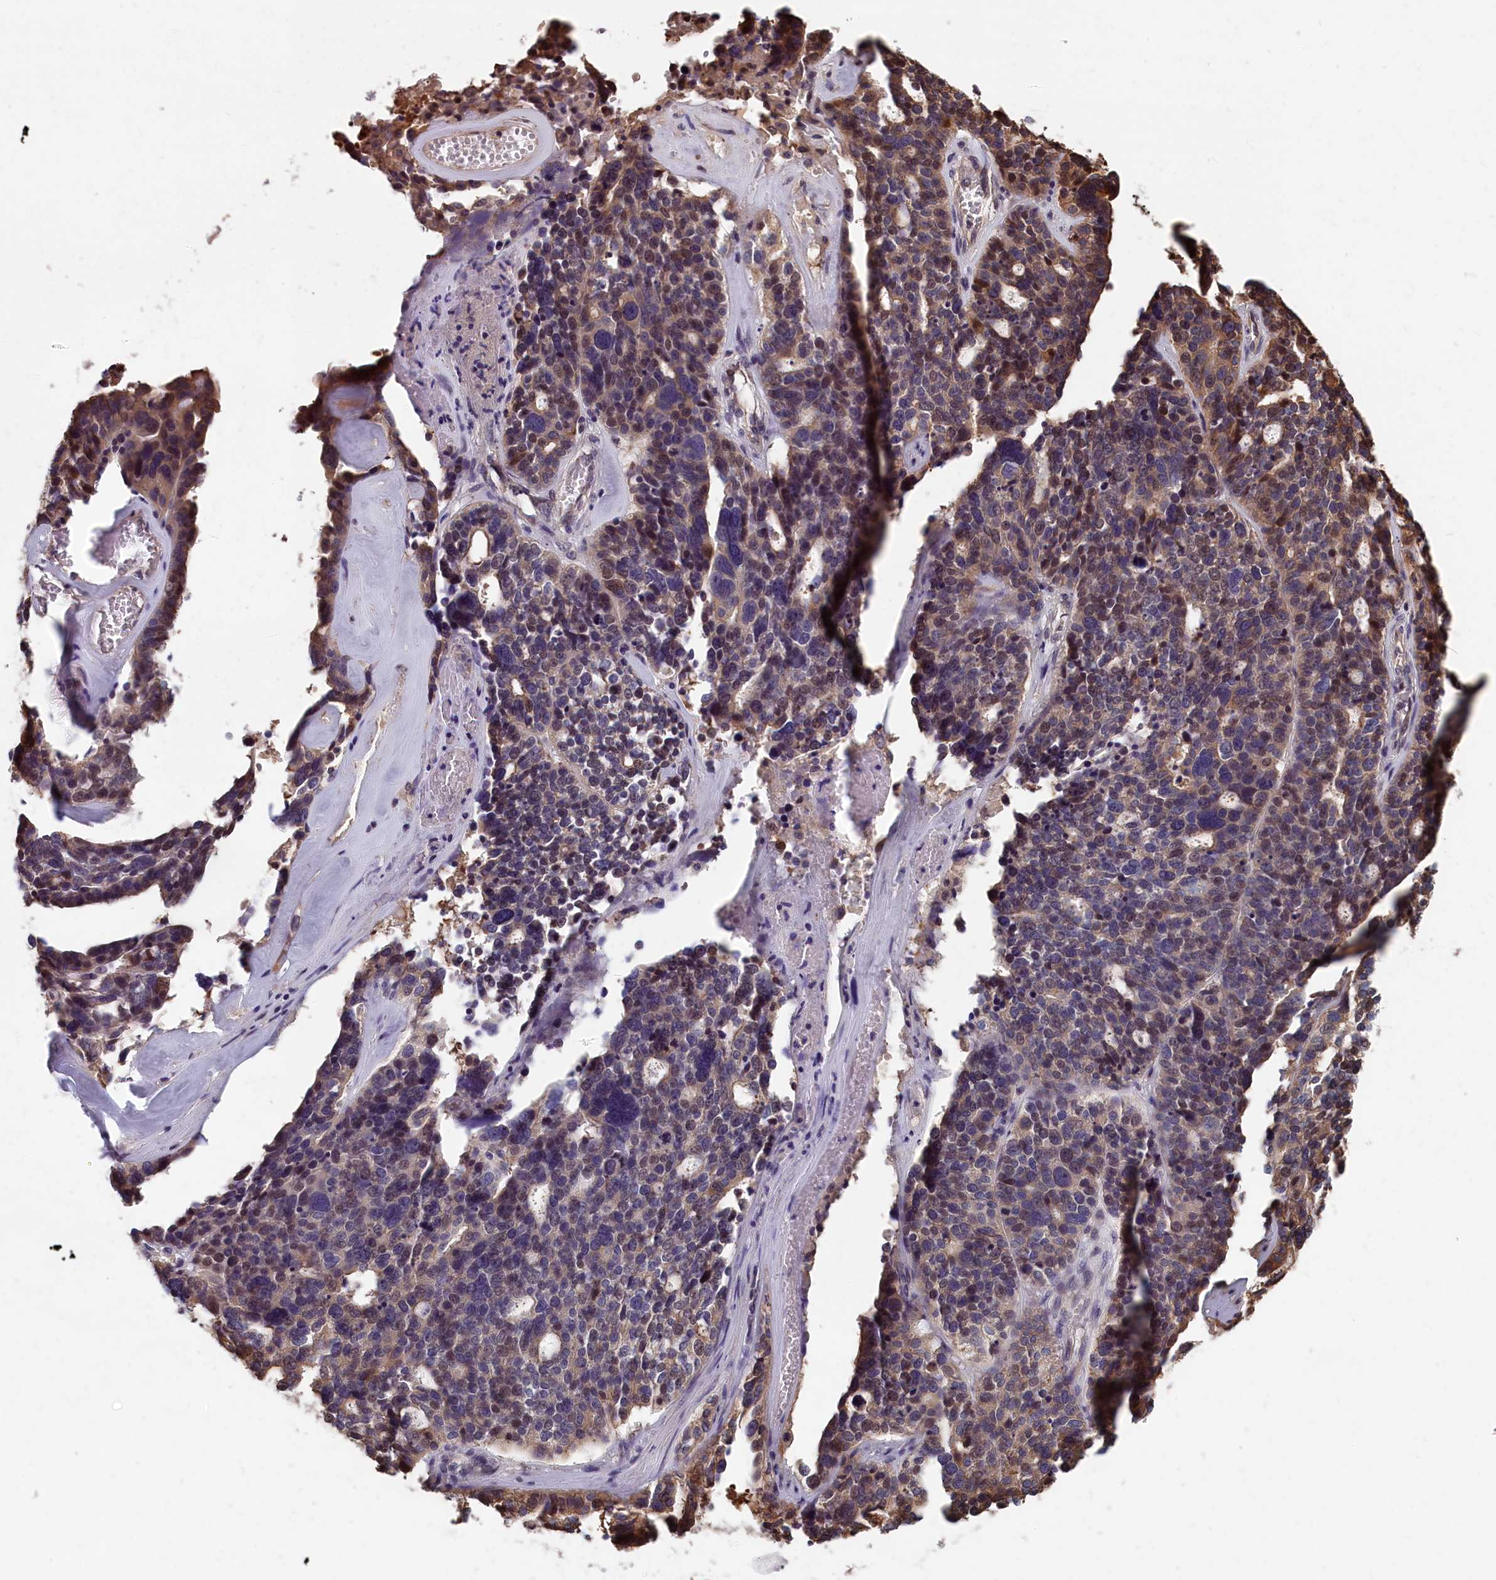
{"staining": {"intensity": "moderate", "quantity": "<25%", "location": "cytoplasmic/membranous,nuclear"}, "tissue": "ovarian cancer", "cell_type": "Tumor cells", "image_type": "cancer", "snomed": [{"axis": "morphology", "description": "Cystadenocarcinoma, serous, NOS"}, {"axis": "topography", "description": "Ovary"}], "caption": "About <25% of tumor cells in ovarian cancer (serous cystadenocarcinoma) reveal moderate cytoplasmic/membranous and nuclear protein expression as visualized by brown immunohistochemical staining.", "gene": "TMEM116", "patient": {"sex": "female", "age": 59}}